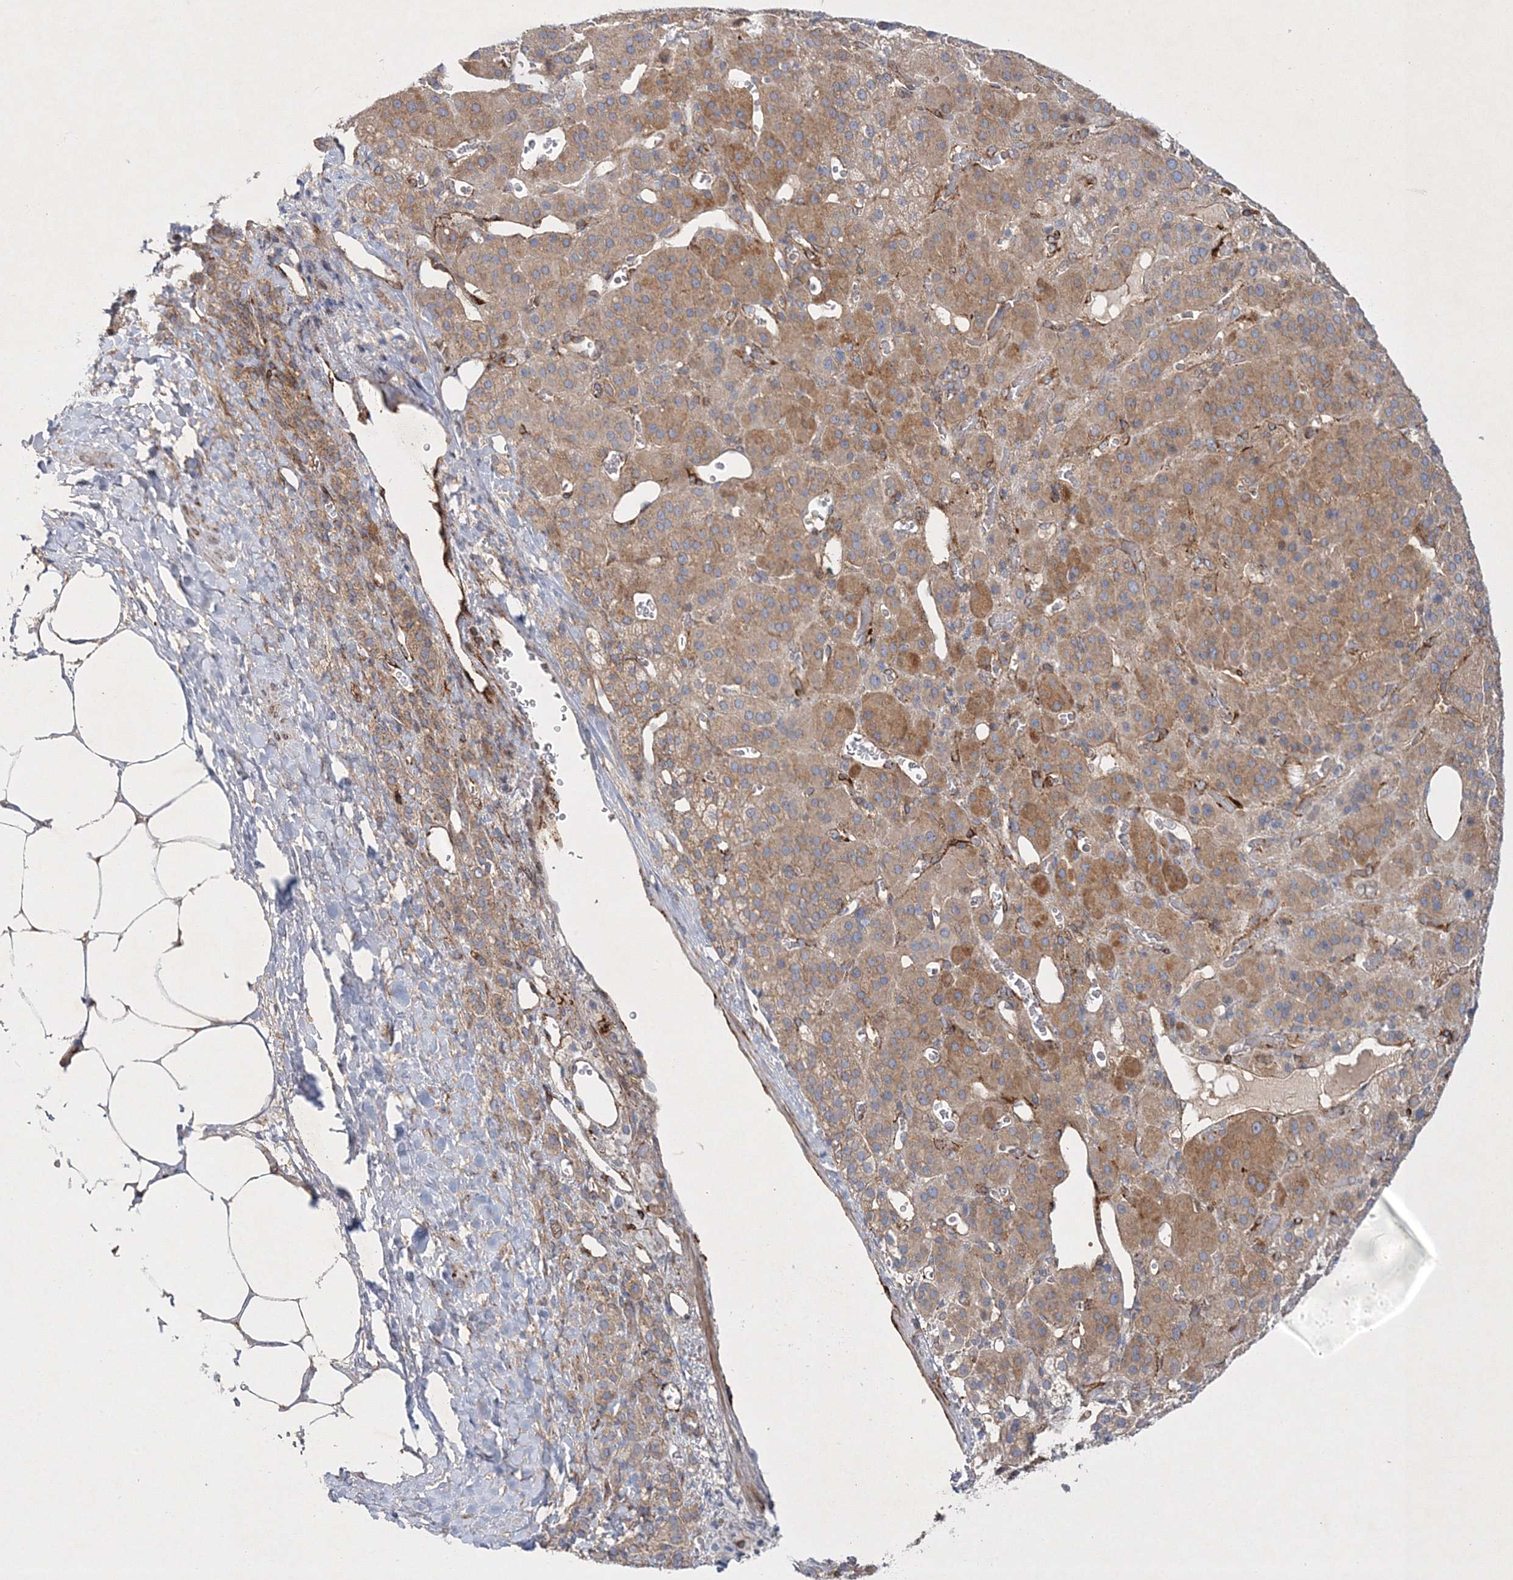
{"staining": {"intensity": "moderate", "quantity": "25%-75%", "location": "cytoplasmic/membranous"}, "tissue": "adrenal gland", "cell_type": "Glandular cells", "image_type": "normal", "snomed": [{"axis": "morphology", "description": "Normal tissue, NOS"}, {"axis": "topography", "description": "Adrenal gland"}], "caption": "The image demonstrates immunohistochemical staining of normal adrenal gland. There is moderate cytoplasmic/membranous expression is identified in about 25%-75% of glandular cells.", "gene": "ZFYVE16", "patient": {"sex": "male", "age": 57}}